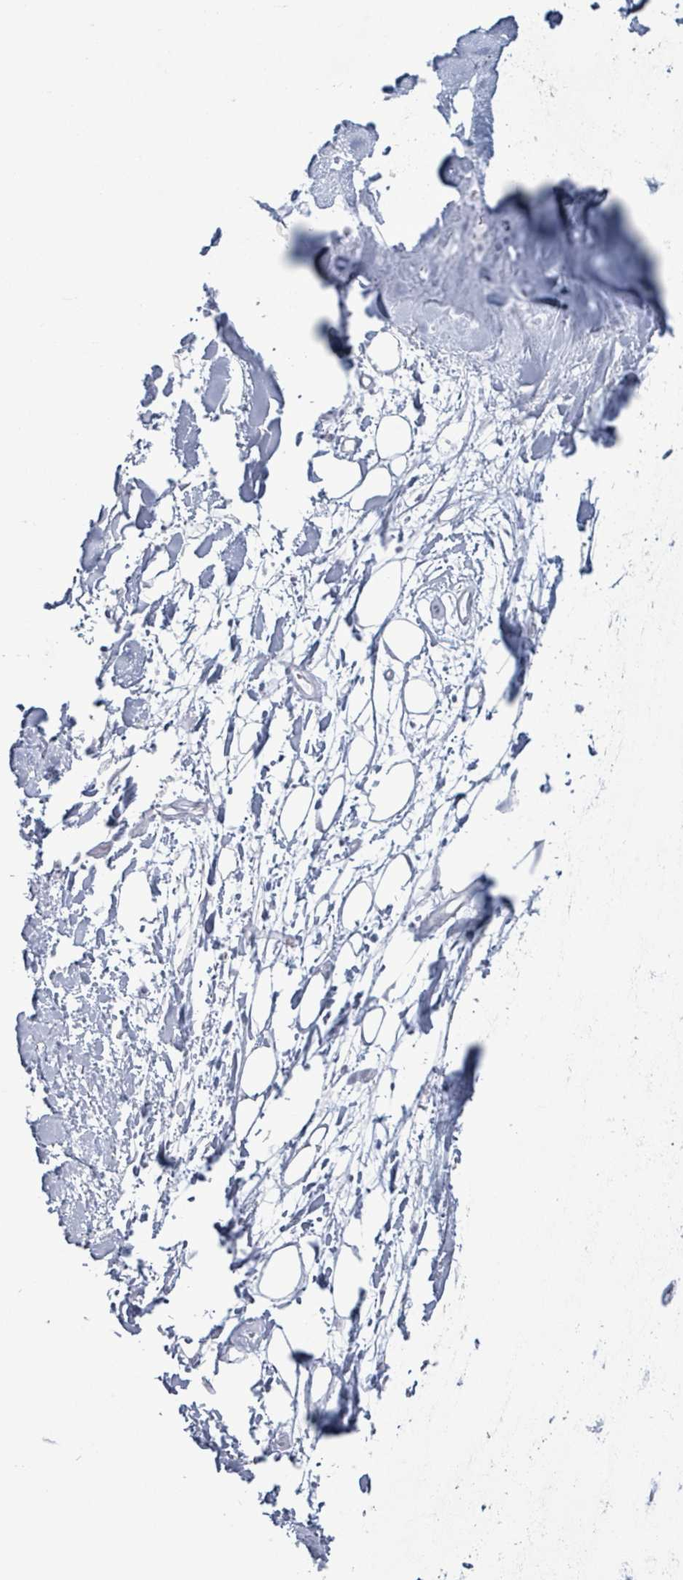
{"staining": {"intensity": "negative", "quantity": "none", "location": "none"}, "tissue": "adipose tissue", "cell_type": "Adipocytes", "image_type": "normal", "snomed": [{"axis": "morphology", "description": "Normal tissue, NOS"}, {"axis": "topography", "description": "Cartilage tissue"}], "caption": "High magnification brightfield microscopy of benign adipose tissue stained with DAB (brown) and counterstained with hematoxylin (blue): adipocytes show no significant staining.", "gene": "ZNF771", "patient": {"sex": "male", "age": 57}}